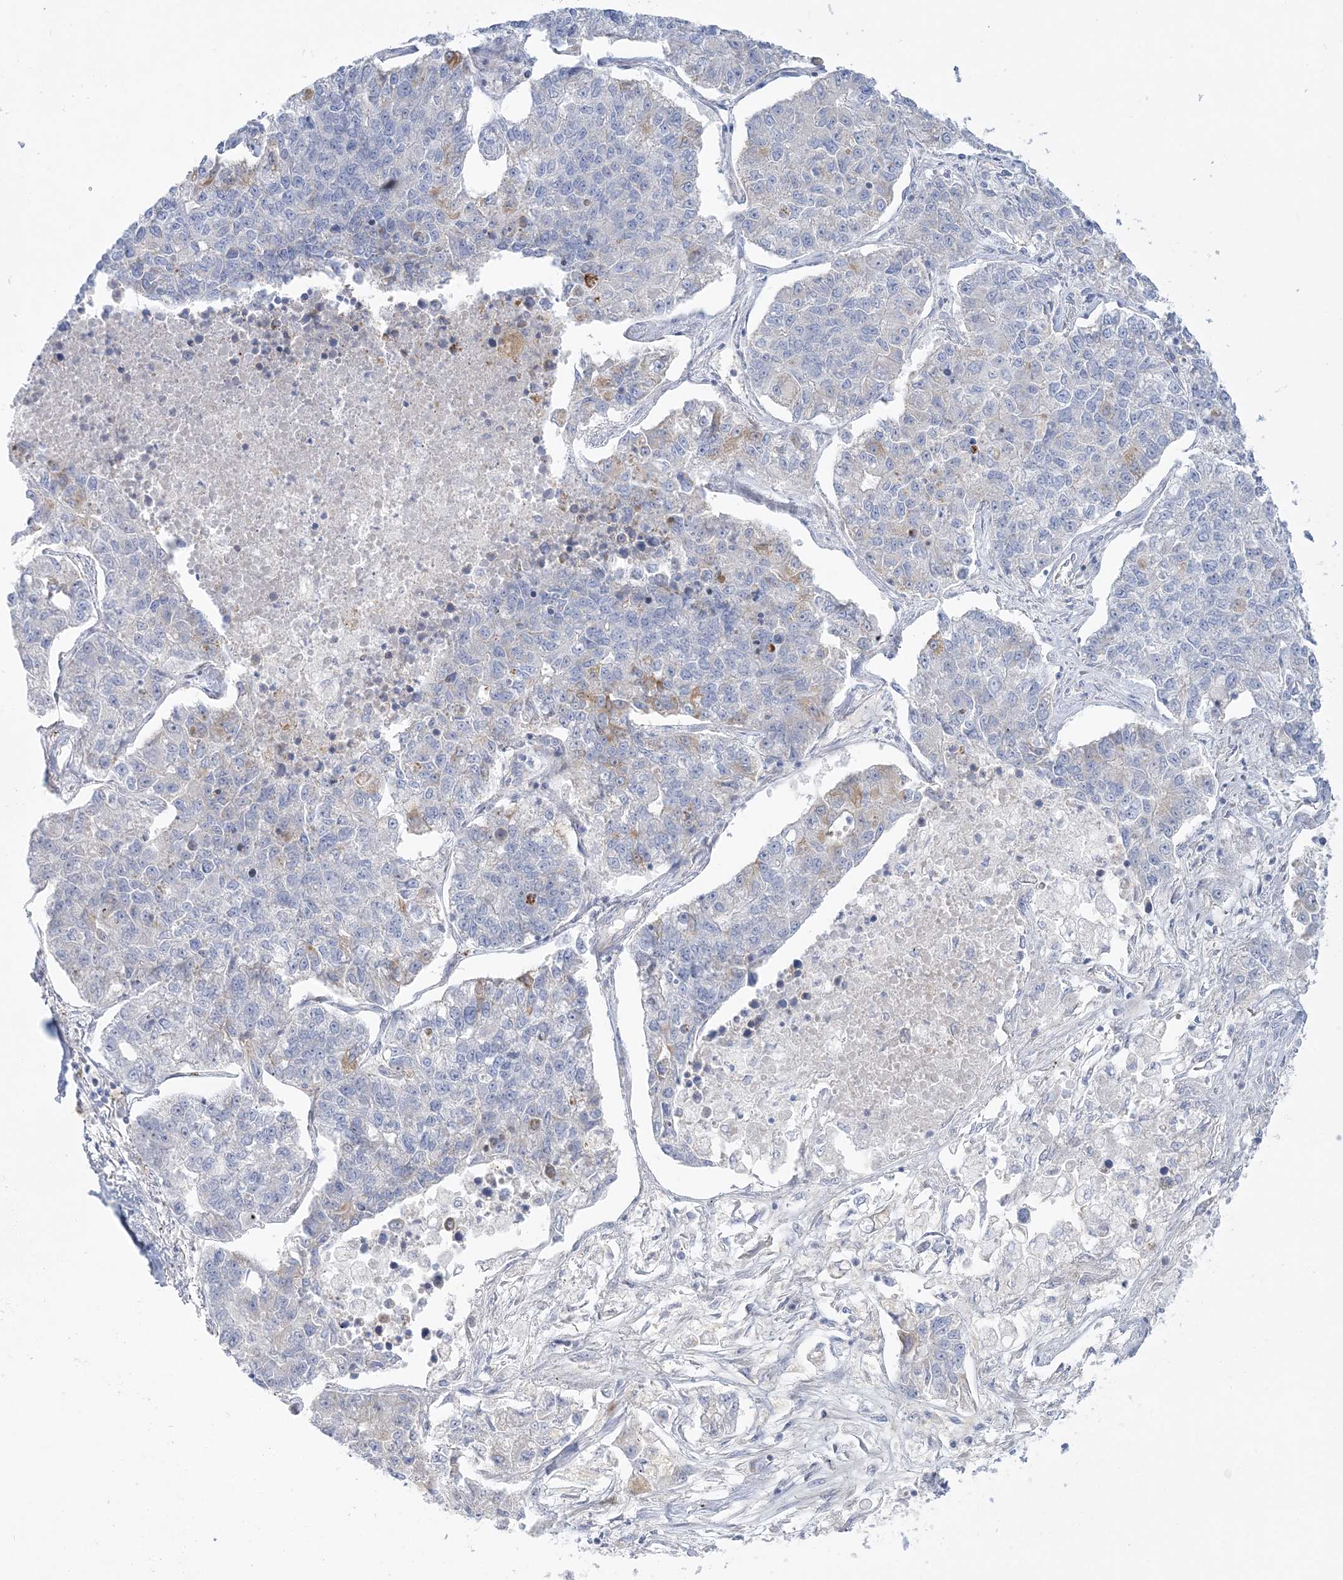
{"staining": {"intensity": "negative", "quantity": "none", "location": "none"}, "tissue": "lung cancer", "cell_type": "Tumor cells", "image_type": "cancer", "snomed": [{"axis": "morphology", "description": "Adenocarcinoma, NOS"}, {"axis": "topography", "description": "Lung"}], "caption": "DAB (3,3'-diaminobenzidine) immunohistochemical staining of human lung cancer displays no significant positivity in tumor cells. Brightfield microscopy of immunohistochemistry stained with DAB (brown) and hematoxylin (blue), captured at high magnification.", "gene": "TBC1D14", "patient": {"sex": "male", "age": 49}}